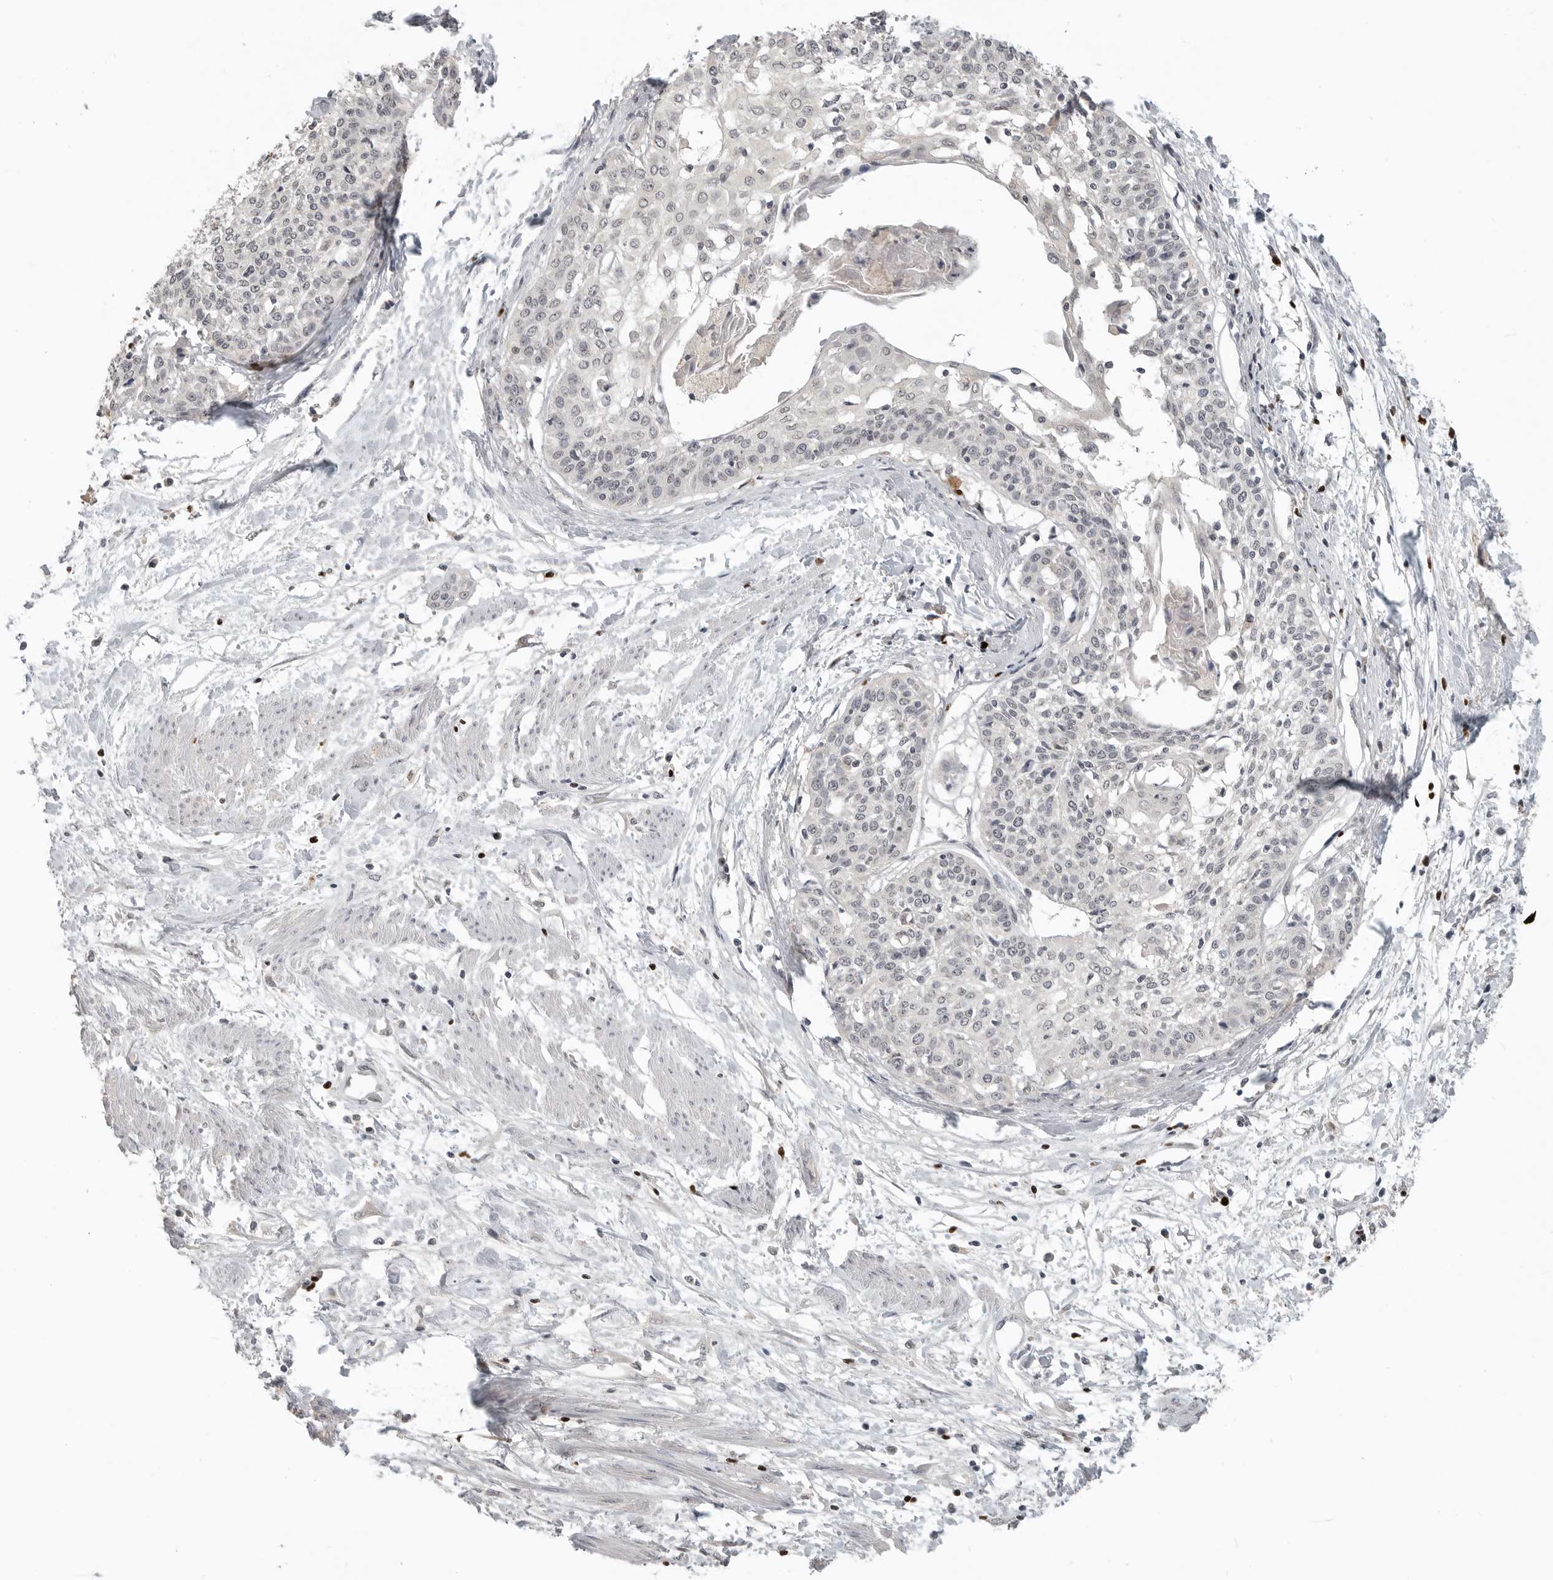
{"staining": {"intensity": "negative", "quantity": "none", "location": "none"}, "tissue": "cervical cancer", "cell_type": "Tumor cells", "image_type": "cancer", "snomed": [{"axis": "morphology", "description": "Squamous cell carcinoma, NOS"}, {"axis": "topography", "description": "Cervix"}], "caption": "The image exhibits no significant staining in tumor cells of cervical cancer.", "gene": "FOXP3", "patient": {"sex": "female", "age": 57}}